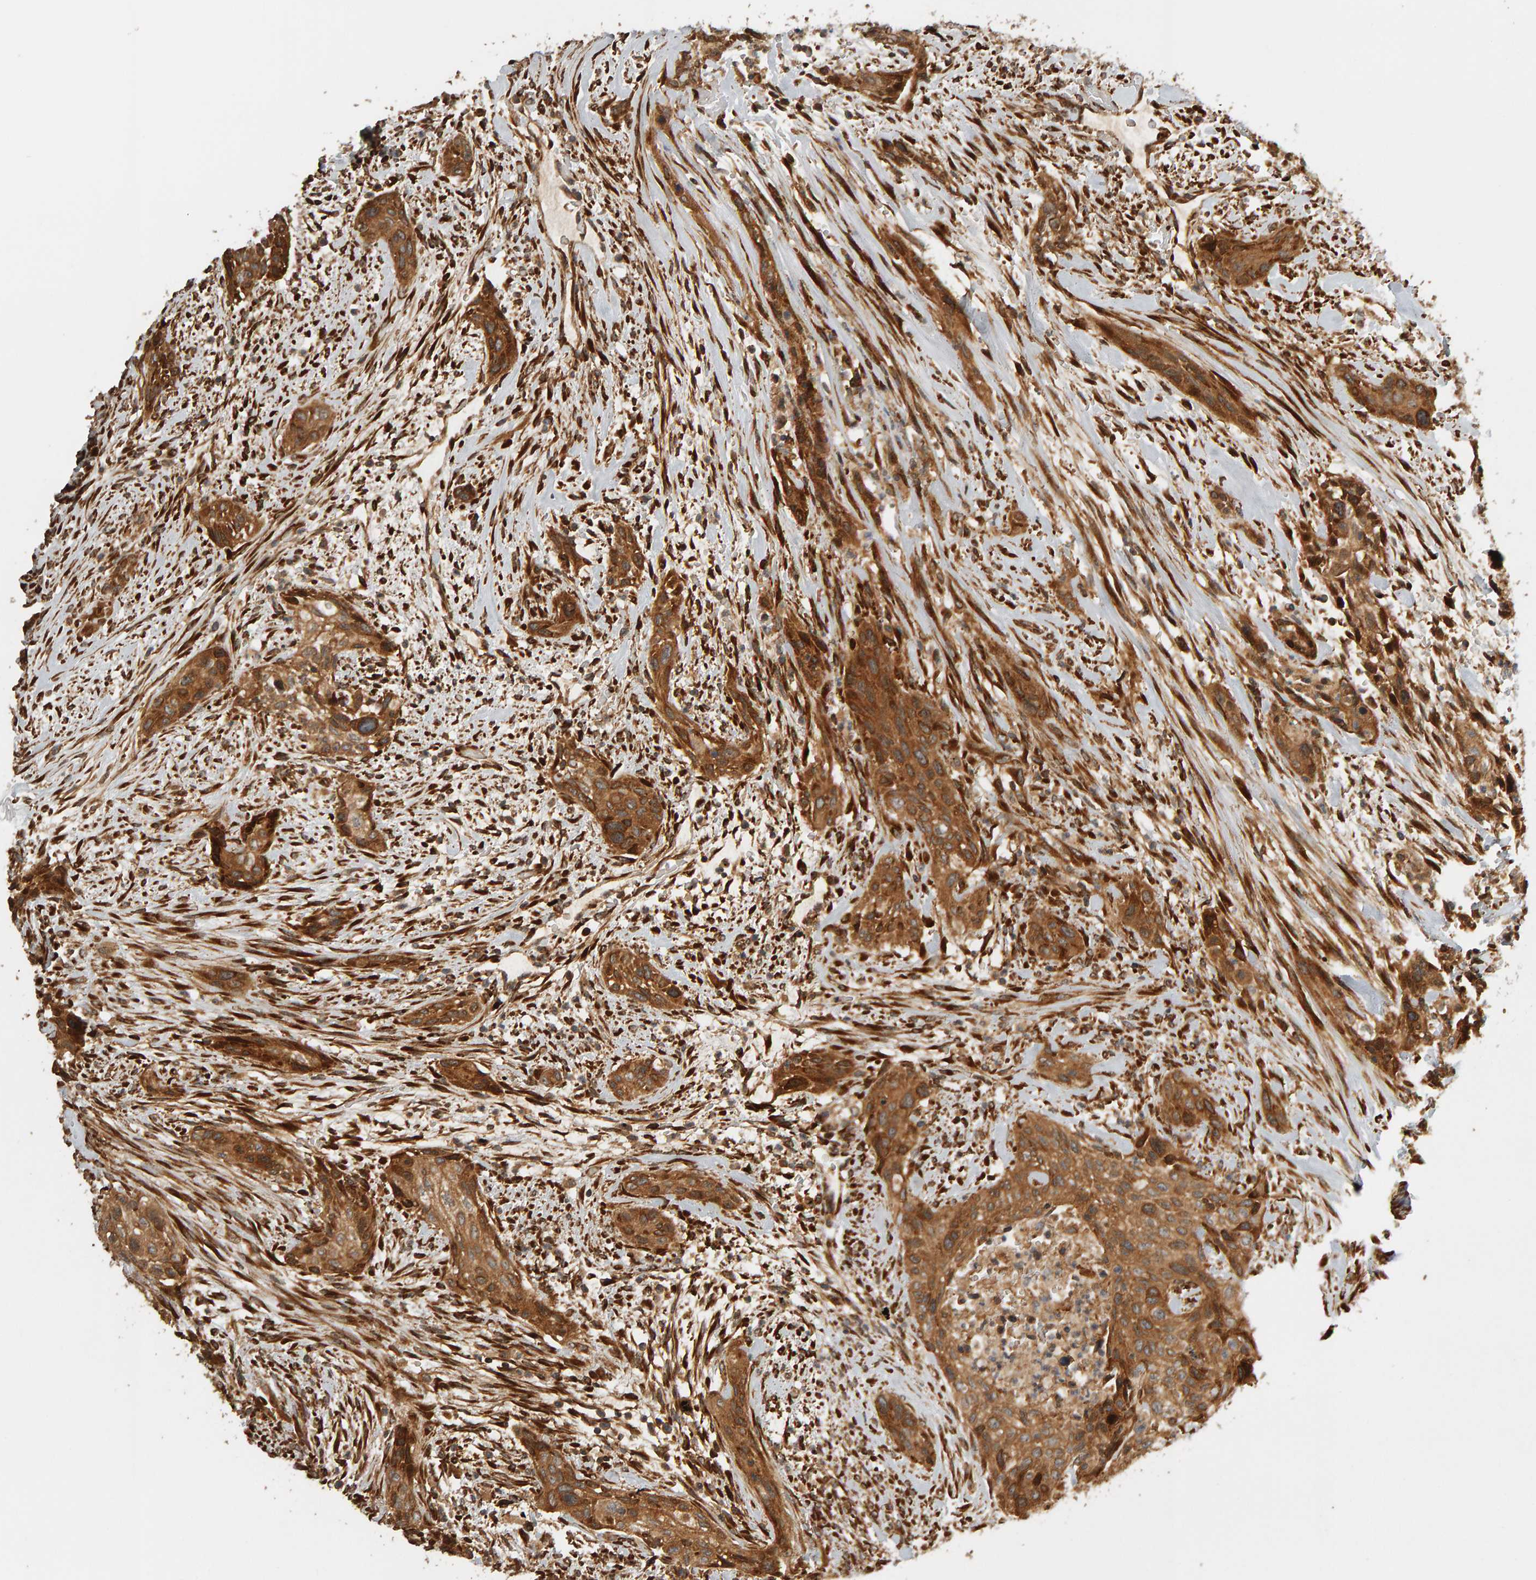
{"staining": {"intensity": "moderate", "quantity": ">75%", "location": "cytoplasmic/membranous"}, "tissue": "urothelial cancer", "cell_type": "Tumor cells", "image_type": "cancer", "snomed": [{"axis": "morphology", "description": "Urothelial carcinoma, High grade"}, {"axis": "topography", "description": "Urinary bladder"}], "caption": "A histopathology image of urothelial carcinoma (high-grade) stained for a protein displays moderate cytoplasmic/membranous brown staining in tumor cells.", "gene": "ZFAND1", "patient": {"sex": "male", "age": 35}}